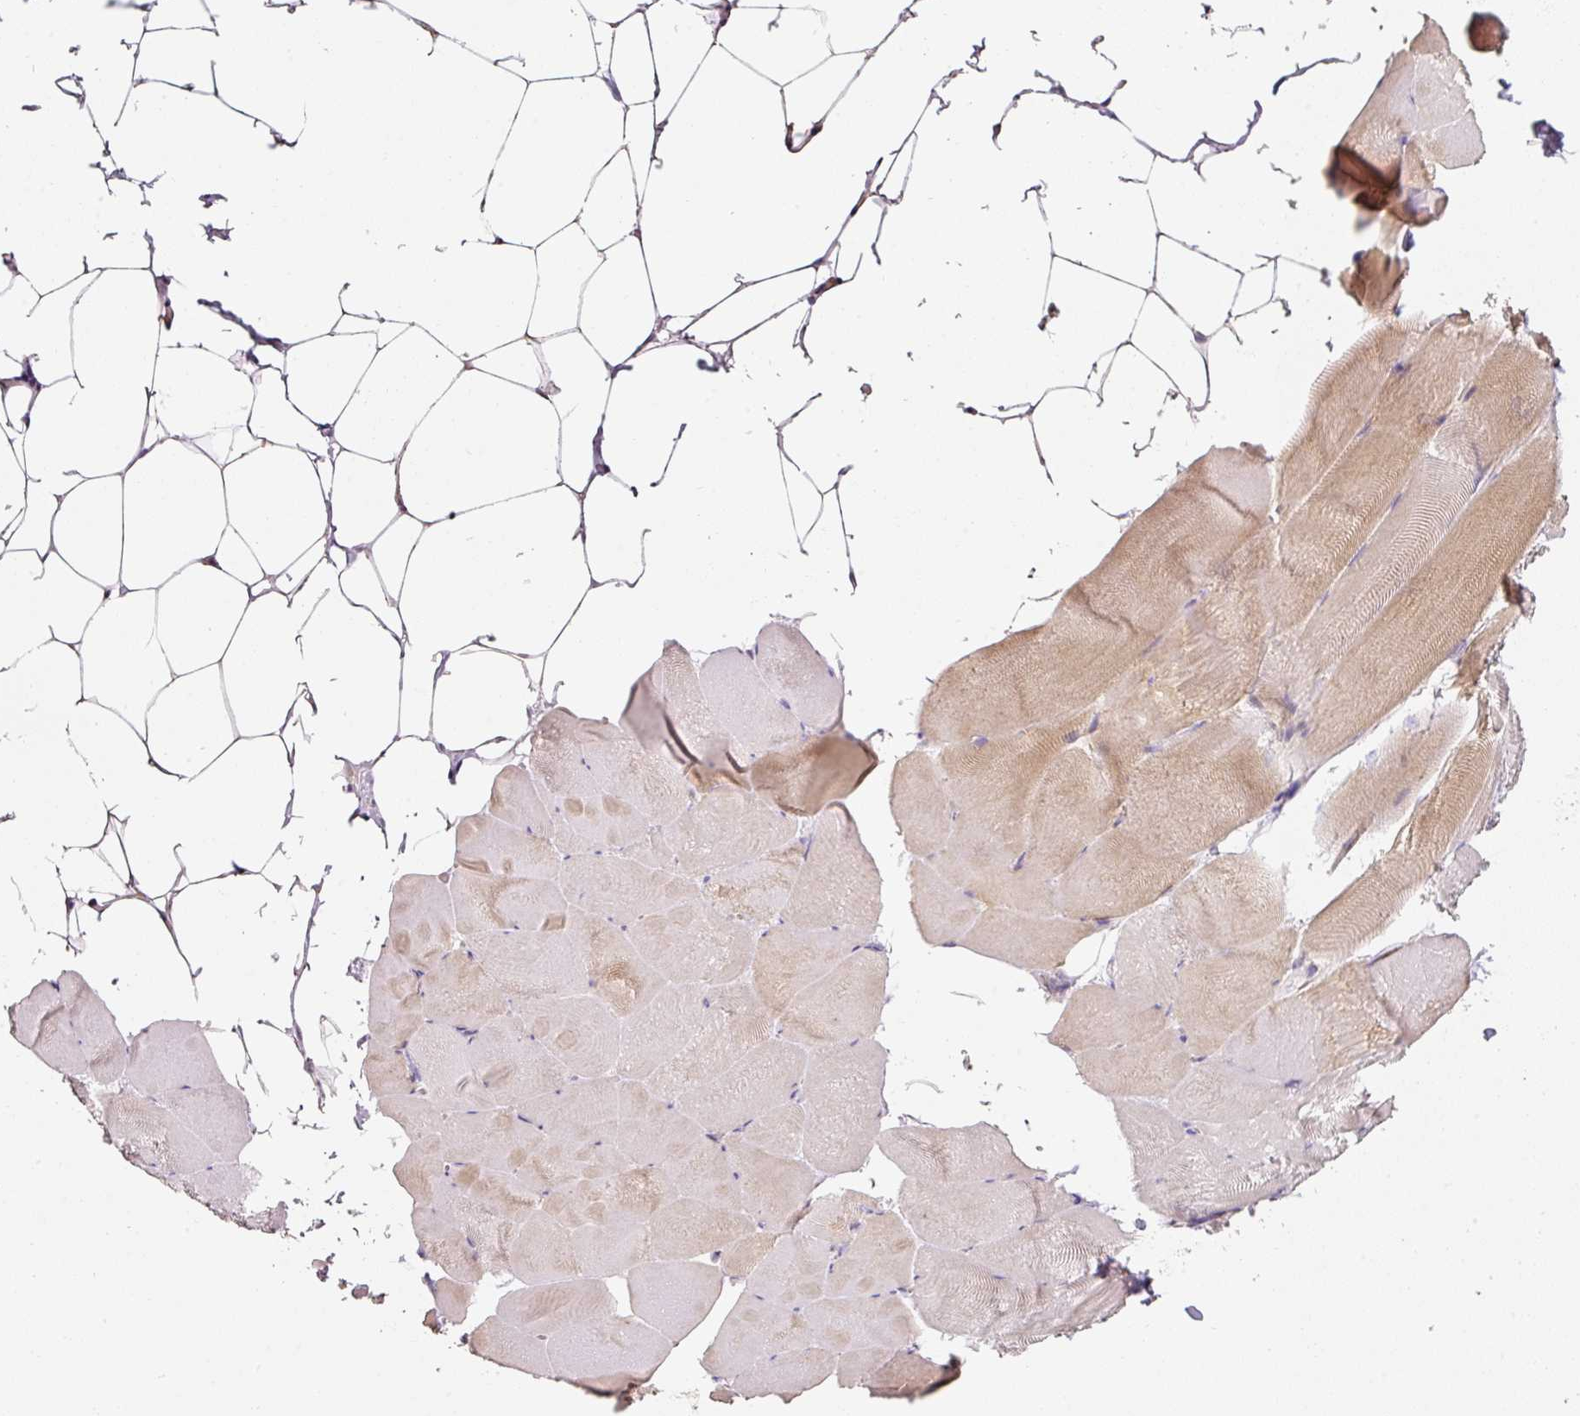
{"staining": {"intensity": "moderate", "quantity": "<25%", "location": "cytoplasmic/membranous"}, "tissue": "skeletal muscle", "cell_type": "Myocytes", "image_type": "normal", "snomed": [{"axis": "morphology", "description": "Normal tissue, NOS"}, {"axis": "topography", "description": "Skeletal muscle"}], "caption": "This image shows unremarkable skeletal muscle stained with IHC to label a protein in brown. The cytoplasmic/membranous of myocytes show moderate positivity for the protein. Nuclei are counter-stained blue.", "gene": "ZNF460", "patient": {"sex": "female", "age": 64}}